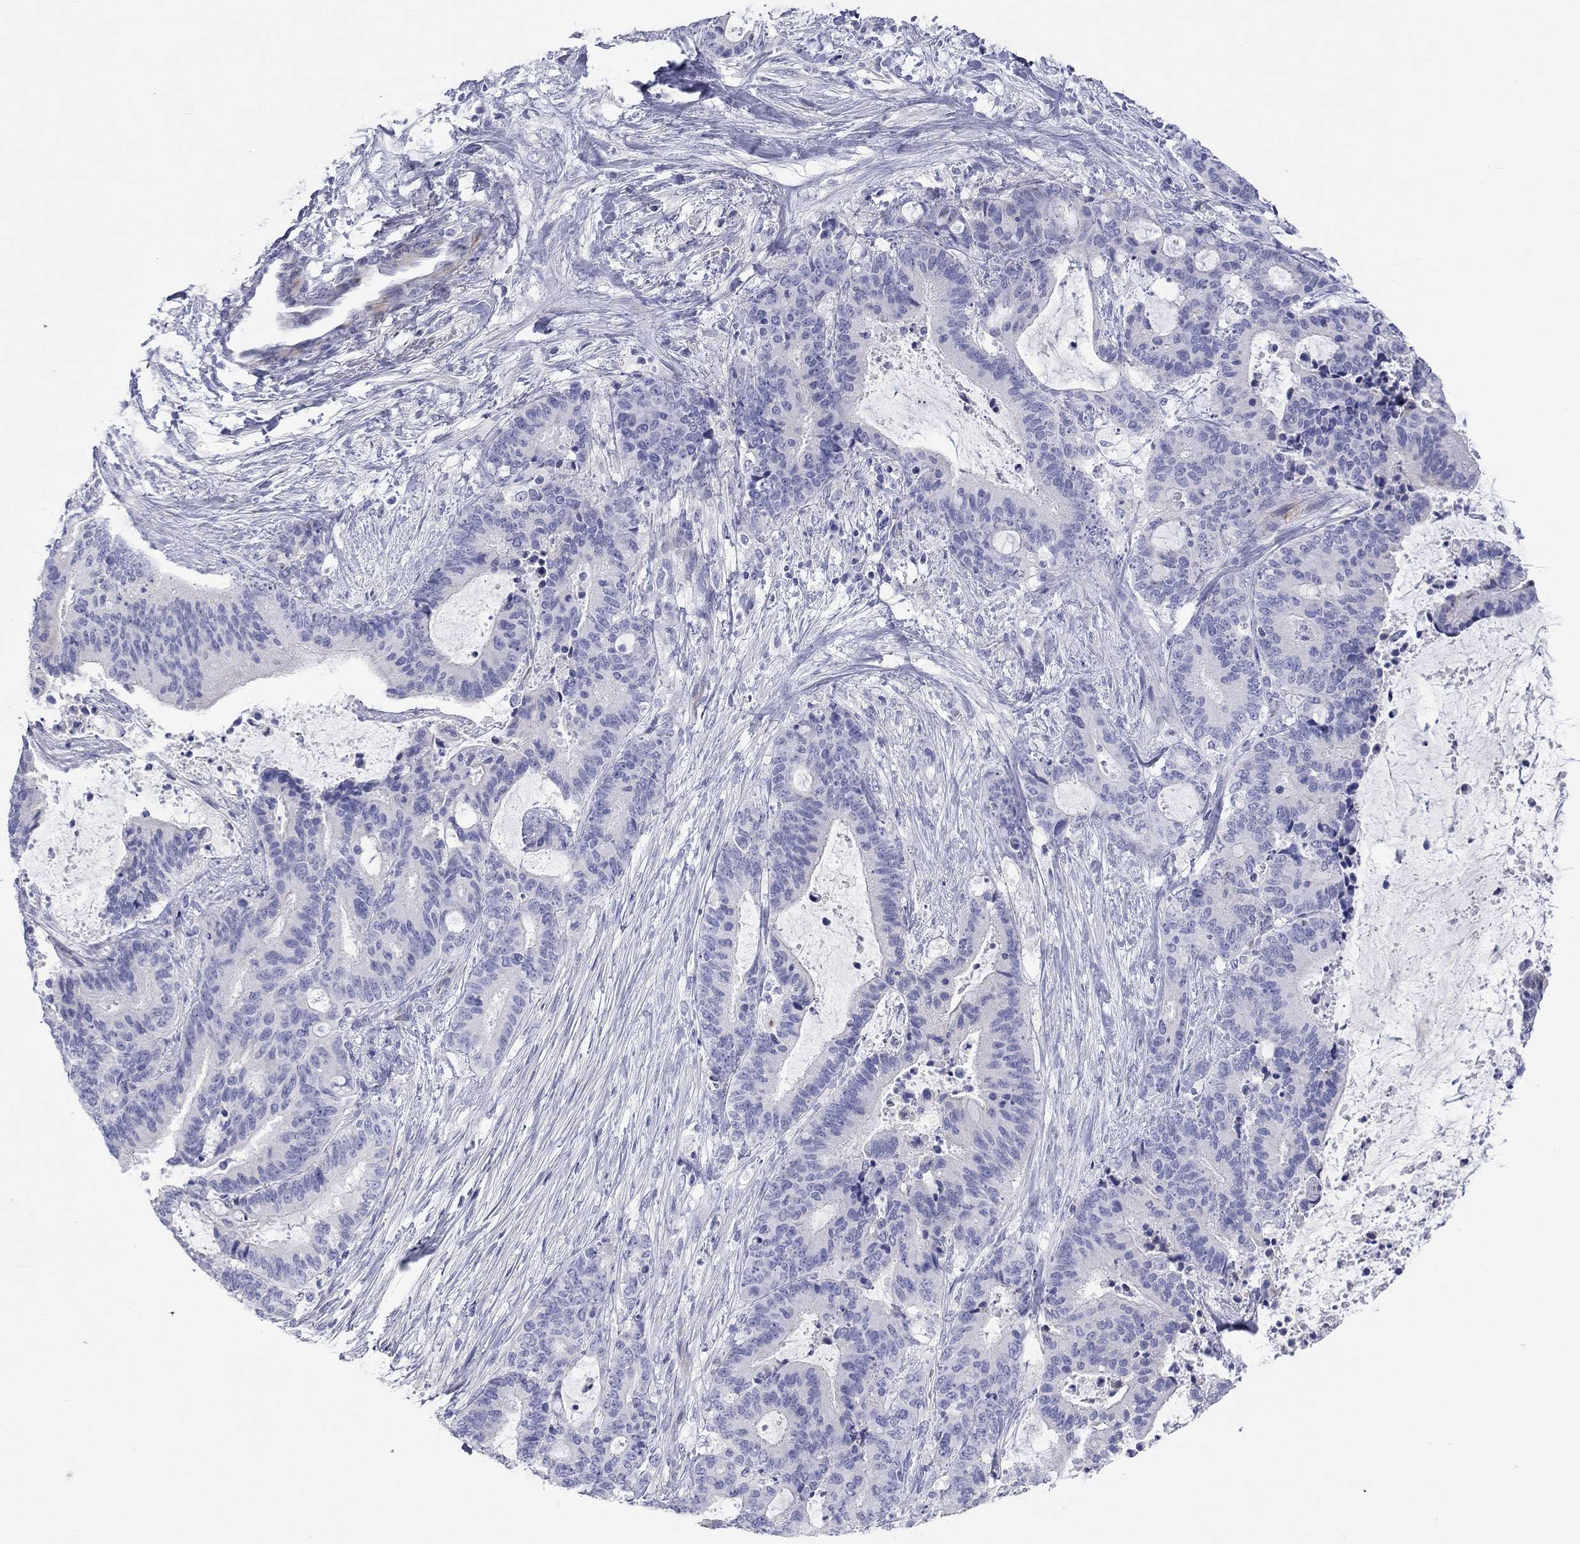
{"staining": {"intensity": "negative", "quantity": "none", "location": "none"}, "tissue": "liver cancer", "cell_type": "Tumor cells", "image_type": "cancer", "snomed": [{"axis": "morphology", "description": "Cholangiocarcinoma"}, {"axis": "topography", "description": "Liver"}], "caption": "This is a histopathology image of IHC staining of liver cholangiocarcinoma, which shows no staining in tumor cells.", "gene": "PCDHGC5", "patient": {"sex": "female", "age": 73}}